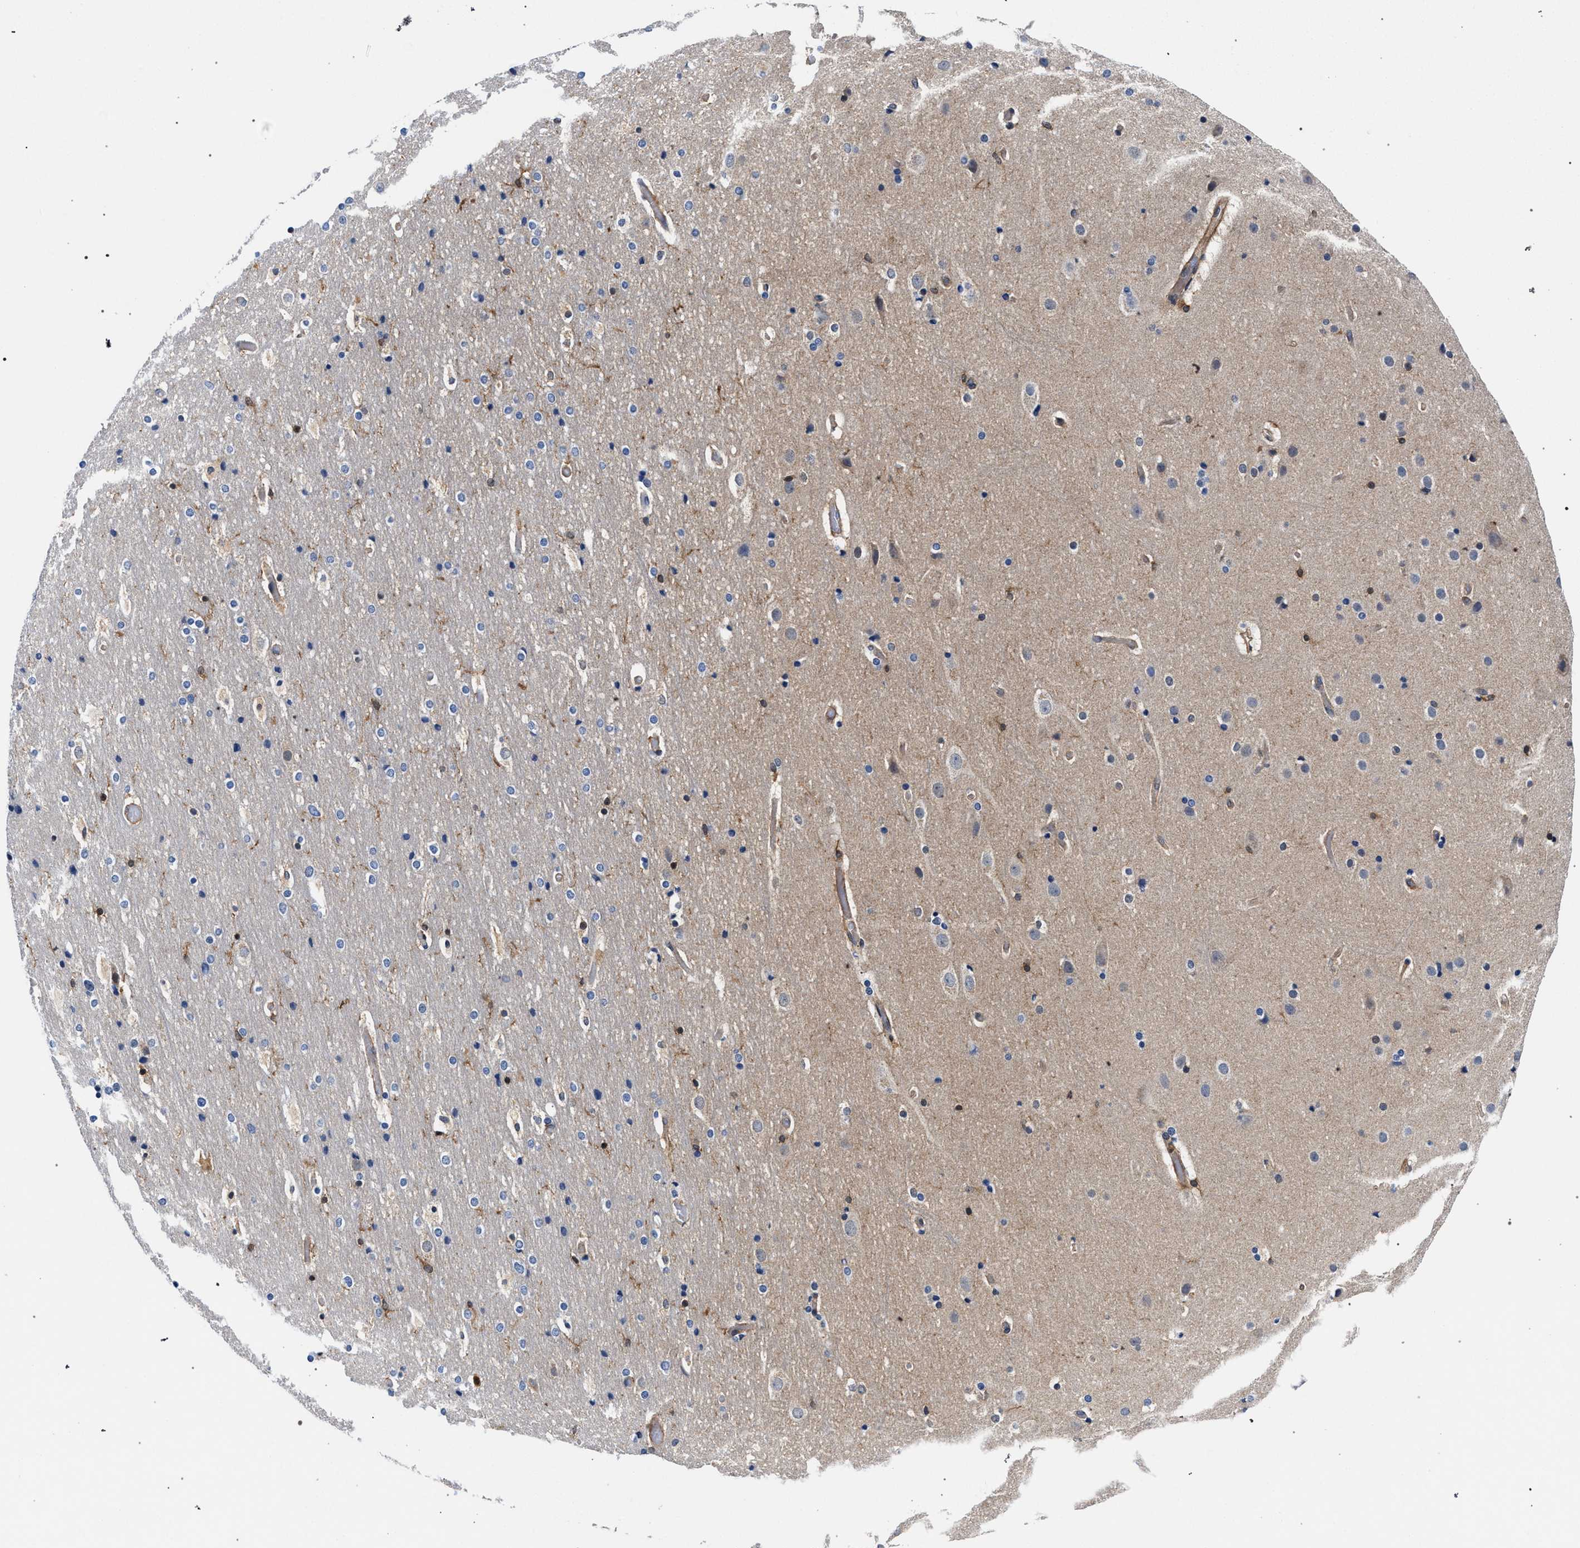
{"staining": {"intensity": "moderate", "quantity": ">75%", "location": "cytoplasmic/membranous"}, "tissue": "cerebral cortex", "cell_type": "Endothelial cells", "image_type": "normal", "snomed": [{"axis": "morphology", "description": "Normal tissue, NOS"}, {"axis": "topography", "description": "Cerebral cortex"}], "caption": "IHC histopathology image of unremarkable cerebral cortex: human cerebral cortex stained using immunohistochemistry (IHC) displays medium levels of moderate protein expression localized specifically in the cytoplasmic/membranous of endothelial cells, appearing as a cytoplasmic/membranous brown color.", "gene": "LASP1", "patient": {"sex": "male", "age": 57}}